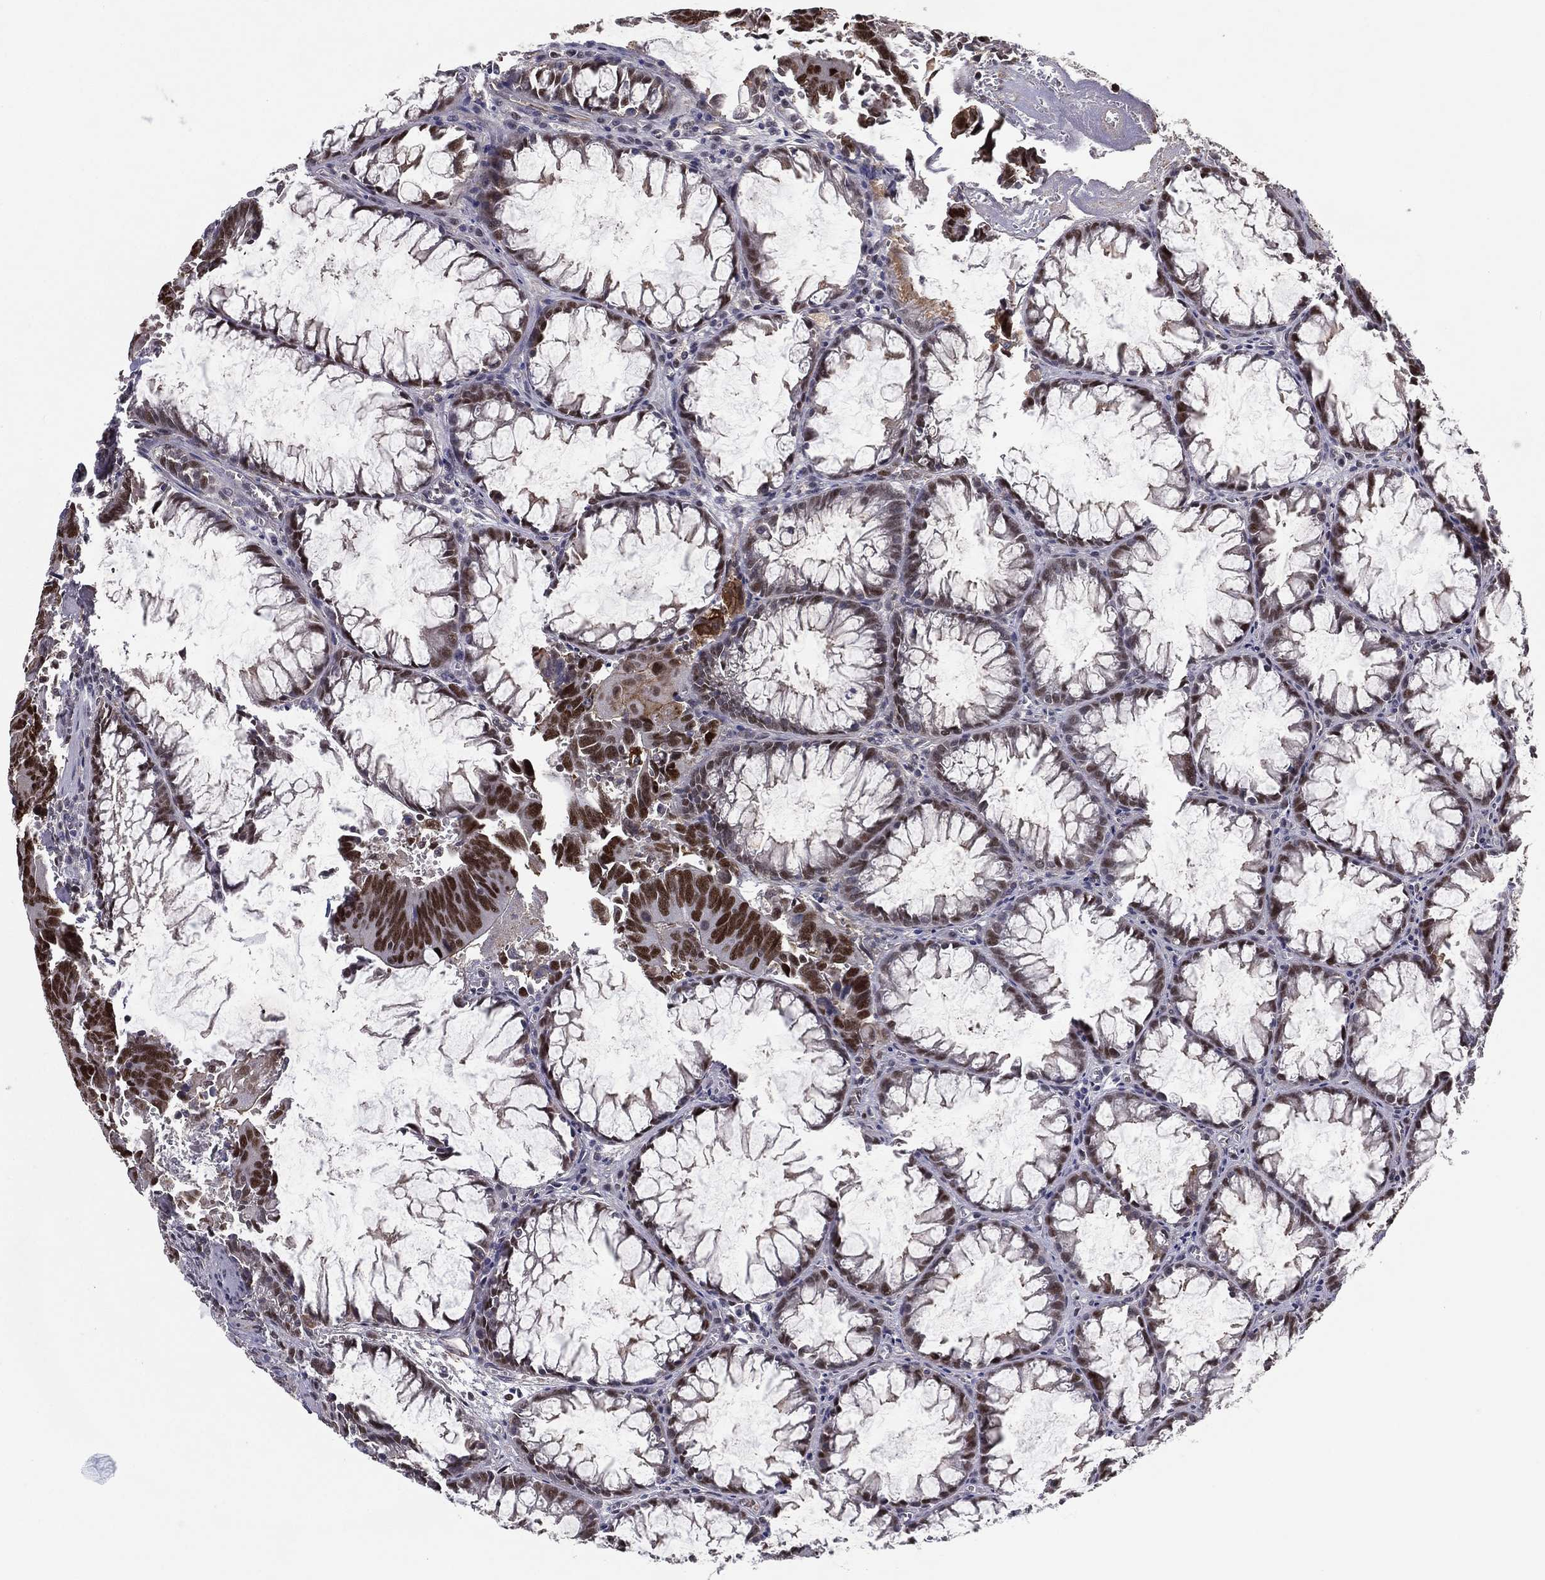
{"staining": {"intensity": "strong", "quantity": ">75%", "location": "nuclear"}, "tissue": "colorectal cancer", "cell_type": "Tumor cells", "image_type": "cancer", "snomed": [{"axis": "morphology", "description": "Adenocarcinoma, NOS"}, {"axis": "topography", "description": "Rectum"}], "caption": "A photomicrograph showing strong nuclear positivity in about >75% of tumor cells in colorectal cancer (adenocarcinoma), as visualized by brown immunohistochemical staining.", "gene": "GPALPP1", "patient": {"sex": "male", "age": 67}}